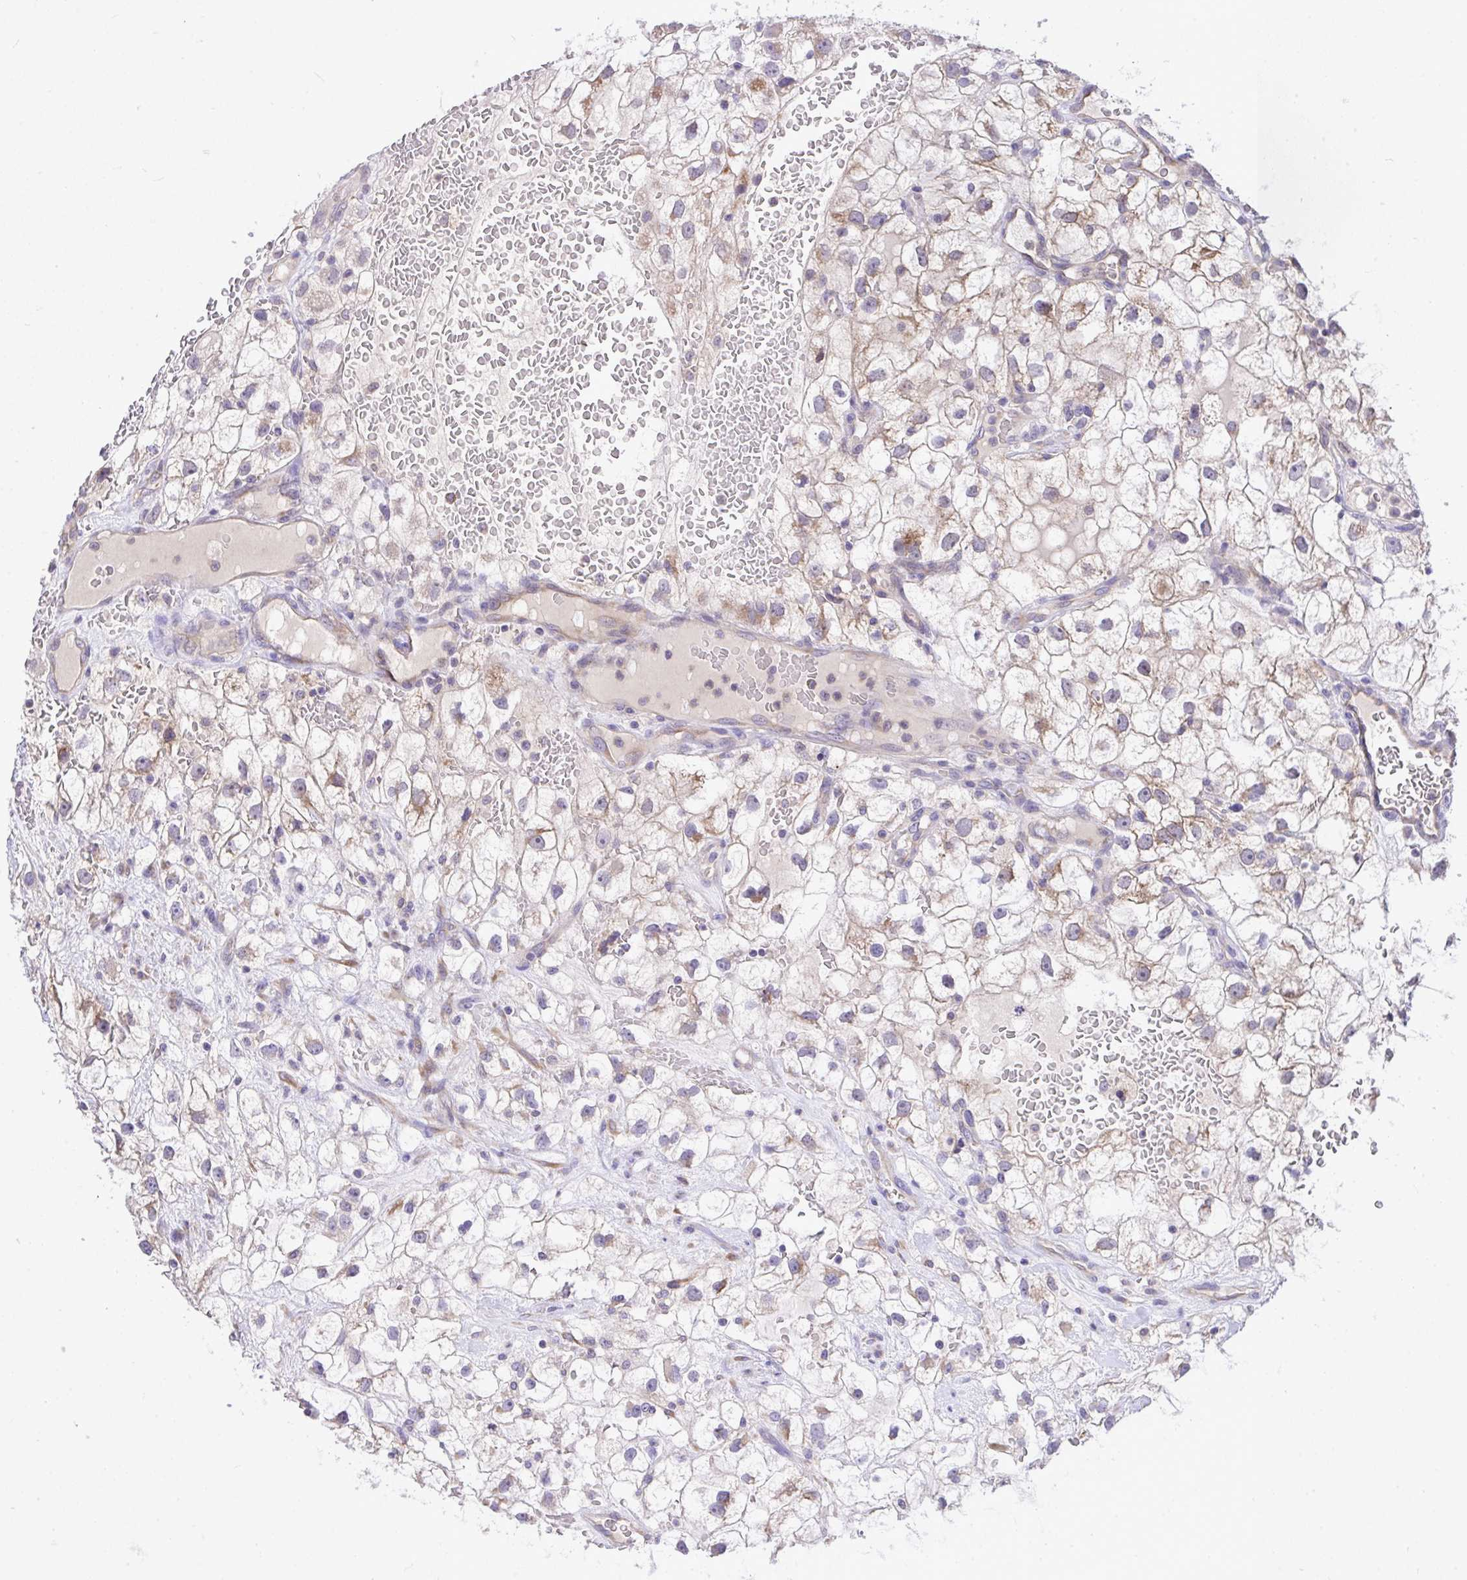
{"staining": {"intensity": "weak", "quantity": "25%-75%", "location": "cytoplasmic/membranous"}, "tissue": "renal cancer", "cell_type": "Tumor cells", "image_type": "cancer", "snomed": [{"axis": "morphology", "description": "Adenocarcinoma, NOS"}, {"axis": "topography", "description": "Kidney"}], "caption": "Tumor cells demonstrate low levels of weak cytoplasmic/membranous positivity in about 25%-75% of cells in renal cancer.", "gene": "MPC2", "patient": {"sex": "male", "age": 59}}